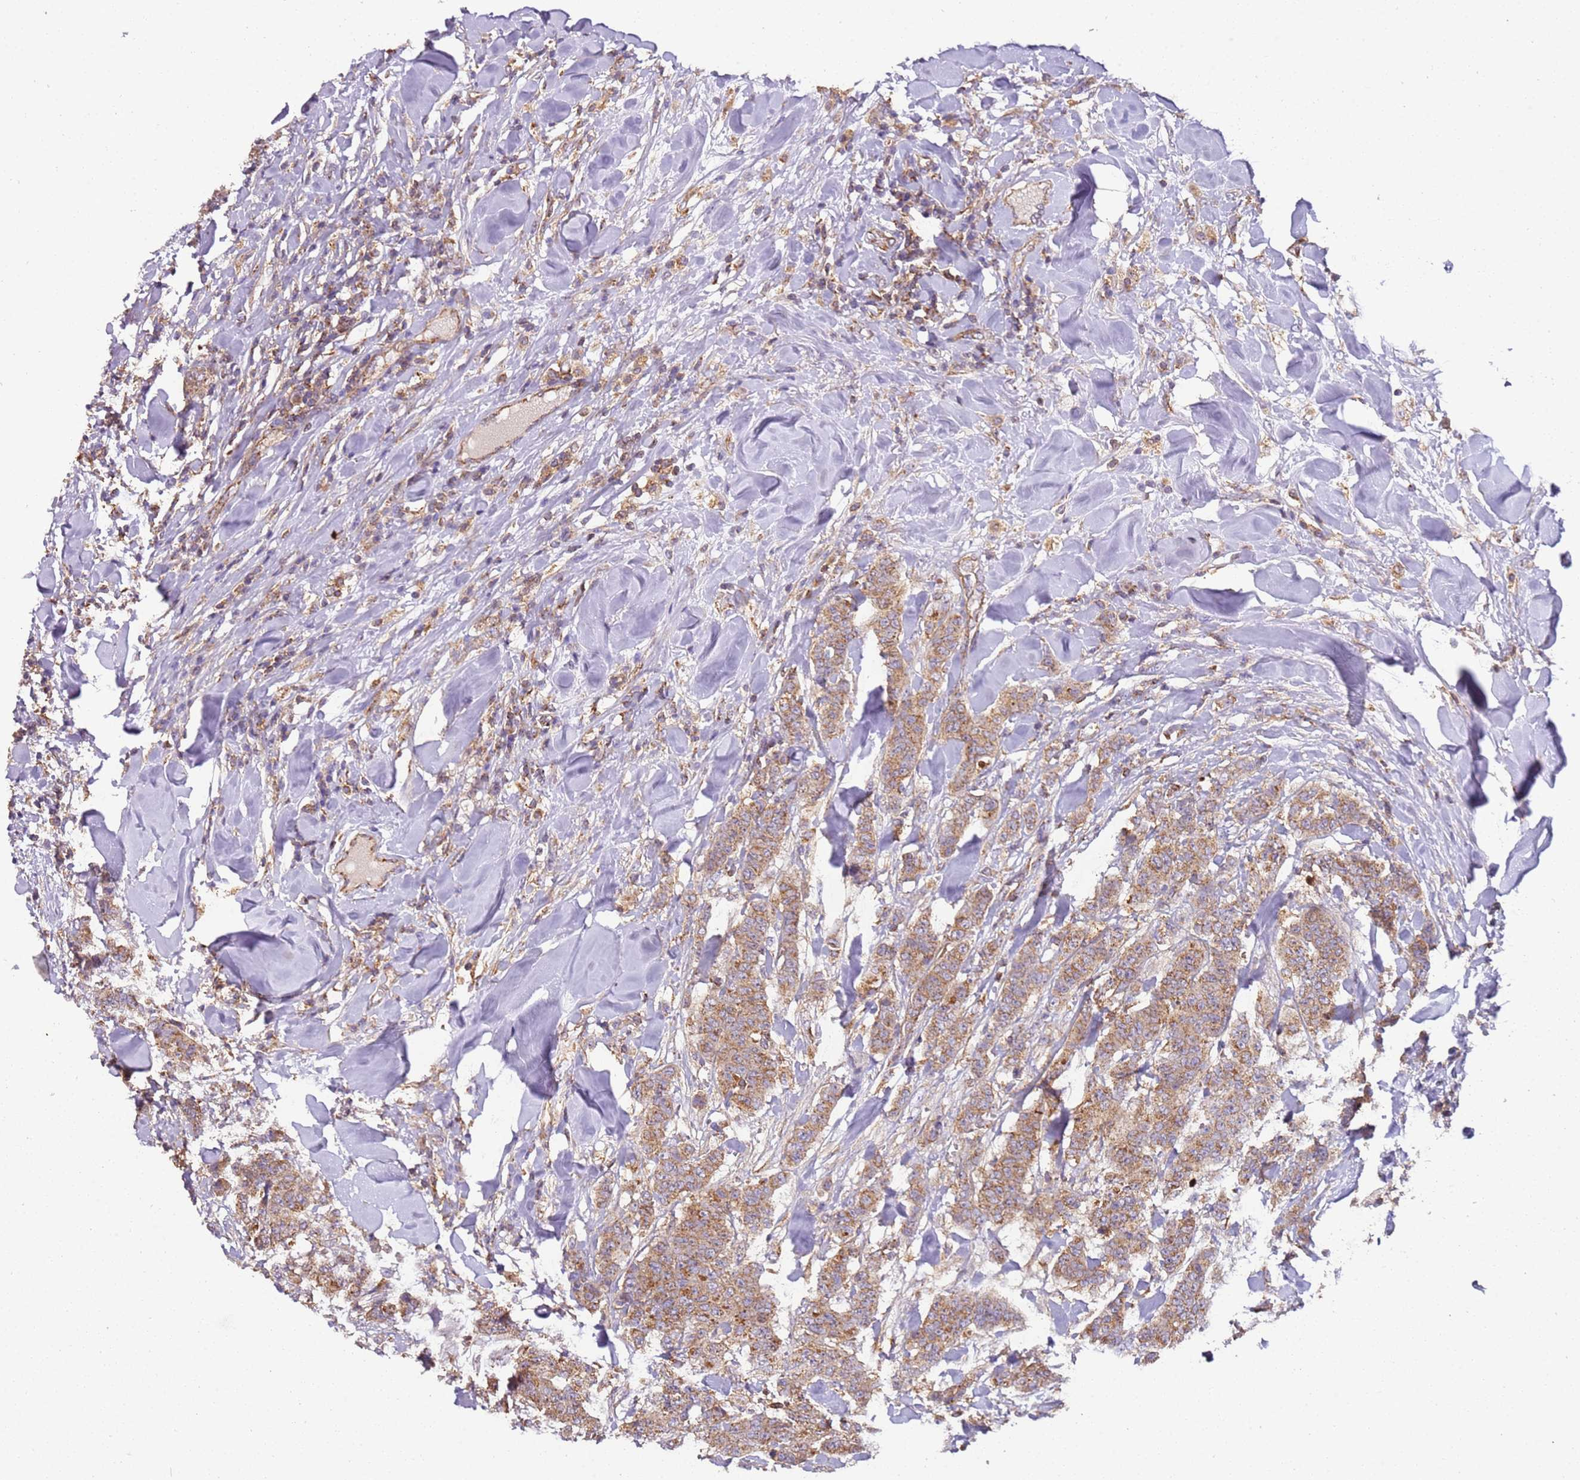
{"staining": {"intensity": "moderate", "quantity": ">75%", "location": "cytoplasmic/membranous"}, "tissue": "breast cancer", "cell_type": "Tumor cells", "image_type": "cancer", "snomed": [{"axis": "morphology", "description": "Duct carcinoma"}, {"axis": "topography", "description": "Breast"}], "caption": "A micrograph of breast cancer (infiltrating ductal carcinoma) stained for a protein reveals moderate cytoplasmic/membranous brown staining in tumor cells.", "gene": "RMND5A", "patient": {"sex": "female", "age": 40}}